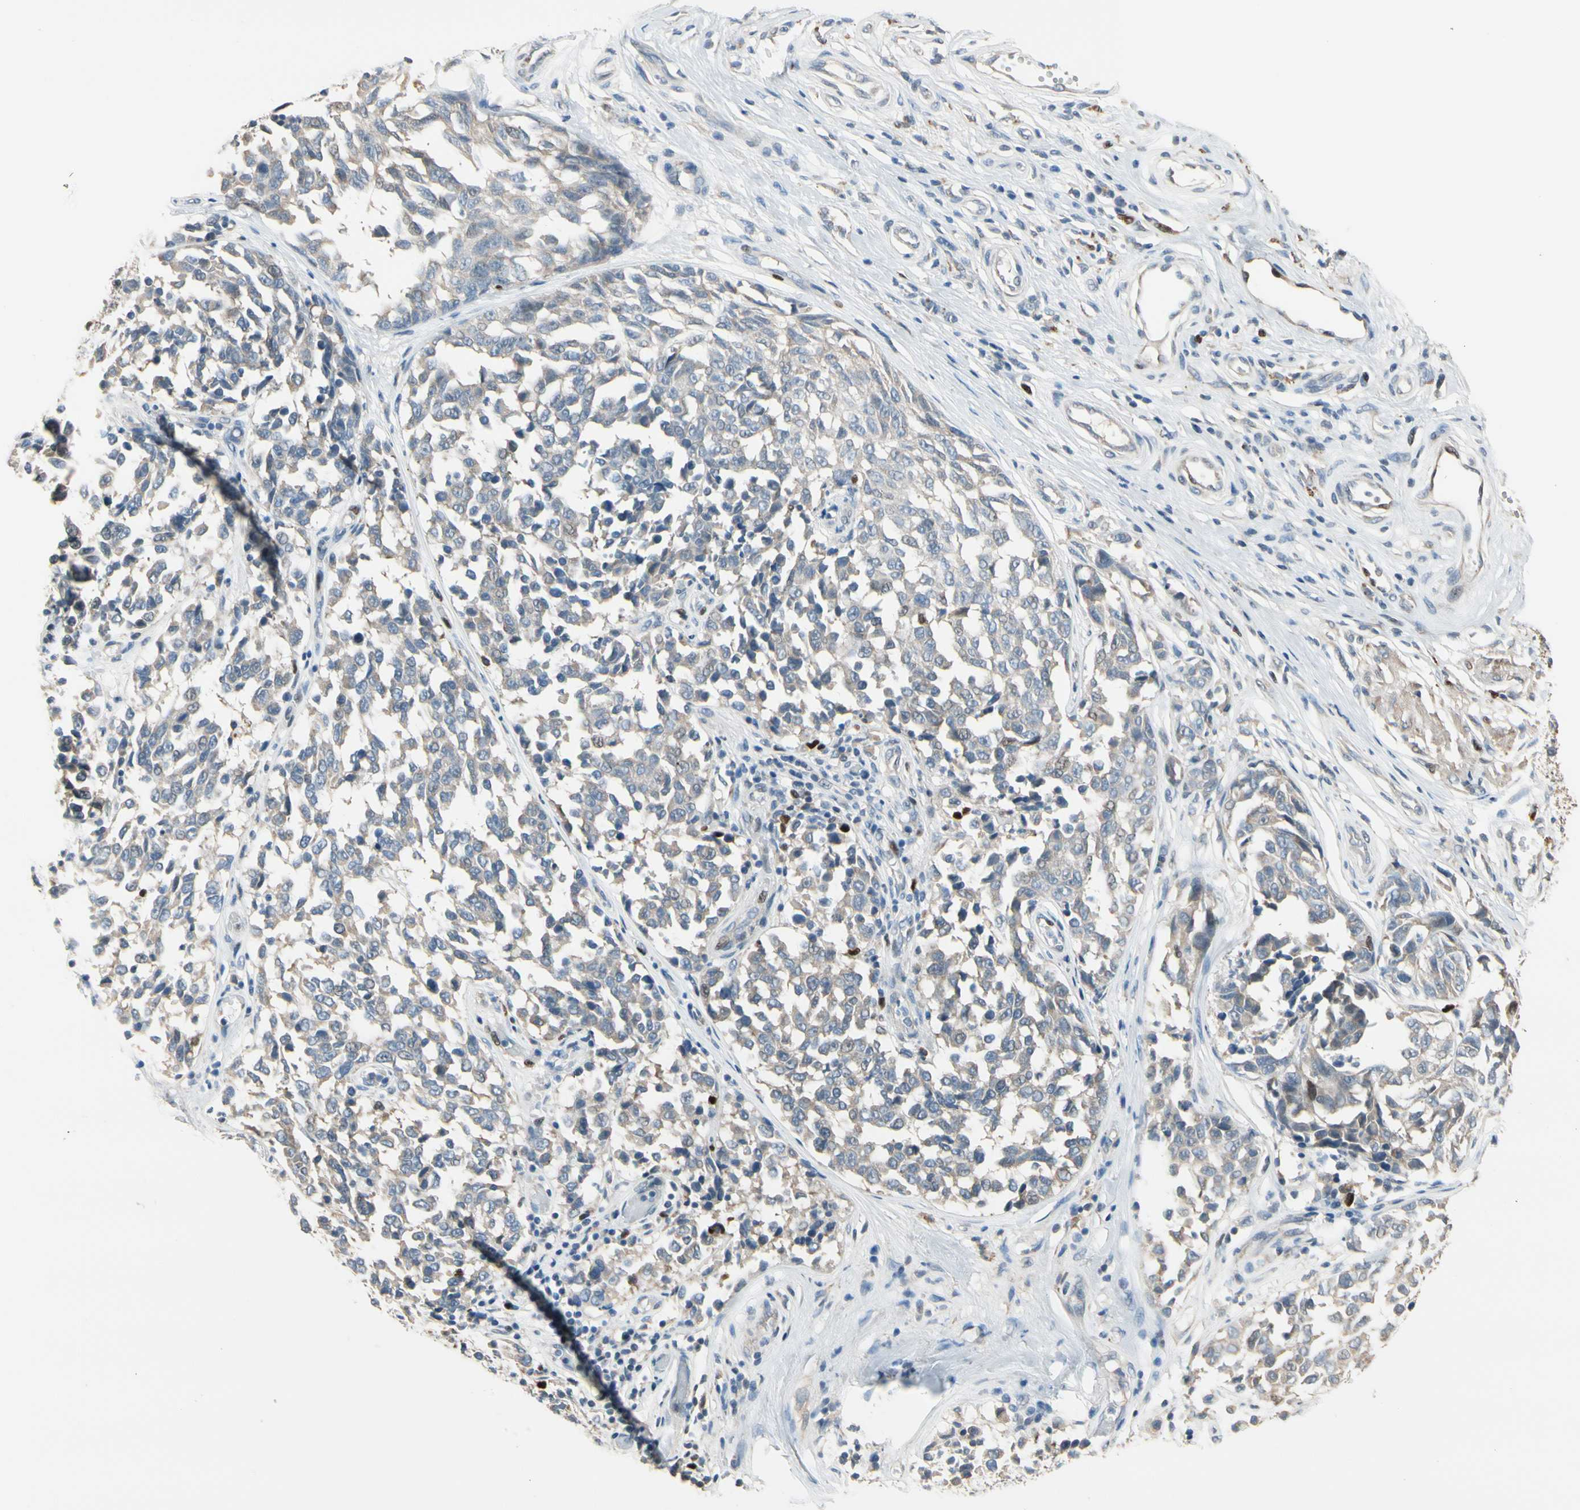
{"staining": {"intensity": "negative", "quantity": "none", "location": "none"}, "tissue": "melanoma", "cell_type": "Tumor cells", "image_type": "cancer", "snomed": [{"axis": "morphology", "description": "Malignant melanoma, NOS"}, {"axis": "topography", "description": "Skin"}], "caption": "The immunohistochemistry (IHC) photomicrograph has no significant expression in tumor cells of melanoma tissue.", "gene": "ZKSCAN4", "patient": {"sex": "female", "age": 64}}